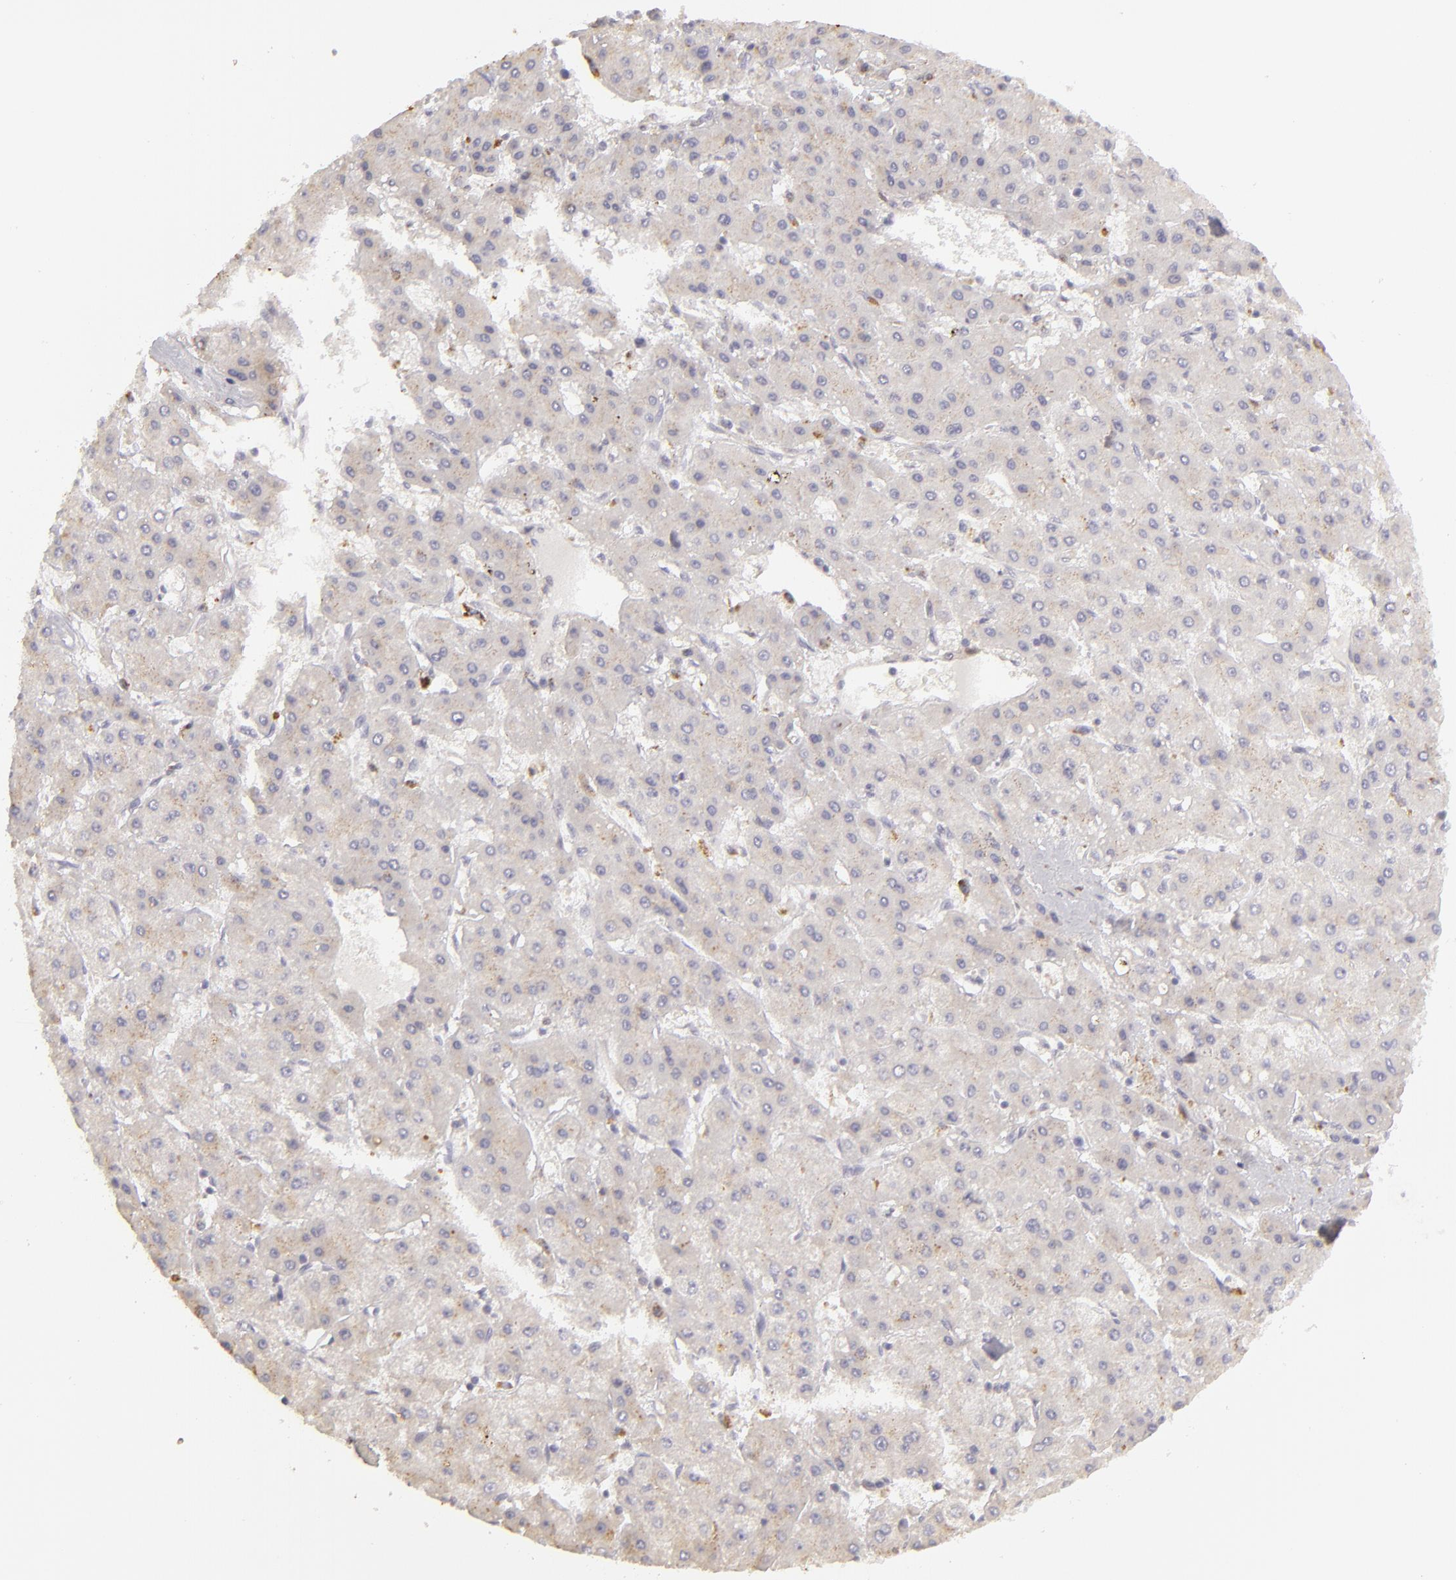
{"staining": {"intensity": "negative", "quantity": "none", "location": "none"}, "tissue": "liver cancer", "cell_type": "Tumor cells", "image_type": "cancer", "snomed": [{"axis": "morphology", "description": "Carcinoma, Hepatocellular, NOS"}, {"axis": "topography", "description": "Liver"}], "caption": "Tumor cells show no significant positivity in liver hepatocellular carcinoma.", "gene": "EFS", "patient": {"sex": "female", "age": 52}}